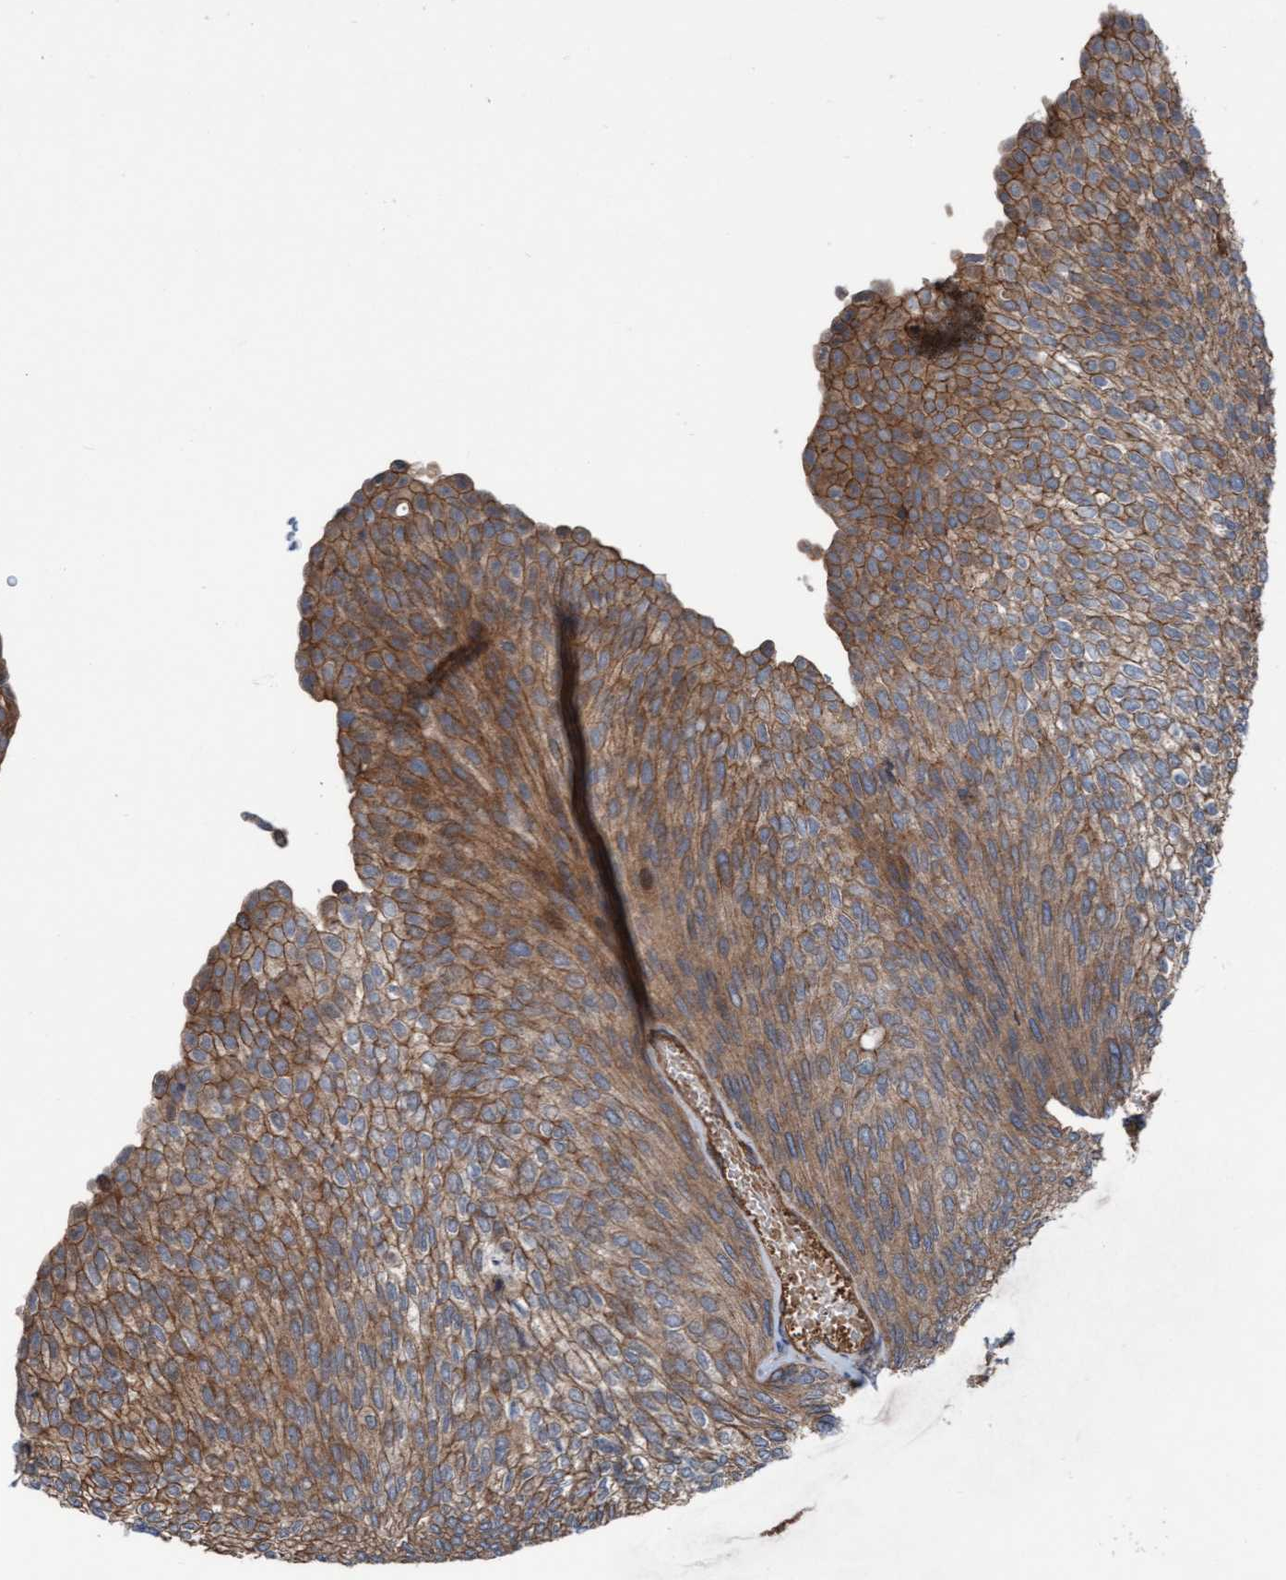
{"staining": {"intensity": "moderate", "quantity": ">75%", "location": "cytoplasmic/membranous"}, "tissue": "urothelial cancer", "cell_type": "Tumor cells", "image_type": "cancer", "snomed": [{"axis": "morphology", "description": "Urothelial carcinoma, Low grade"}, {"axis": "topography", "description": "Urinary bladder"}], "caption": "Immunohistochemistry photomicrograph of neoplastic tissue: human urothelial carcinoma (low-grade) stained using immunohistochemistry shows medium levels of moderate protein expression localized specifically in the cytoplasmic/membranous of tumor cells, appearing as a cytoplasmic/membranous brown color.", "gene": "RAP1GAP2", "patient": {"sex": "female", "age": 79}}